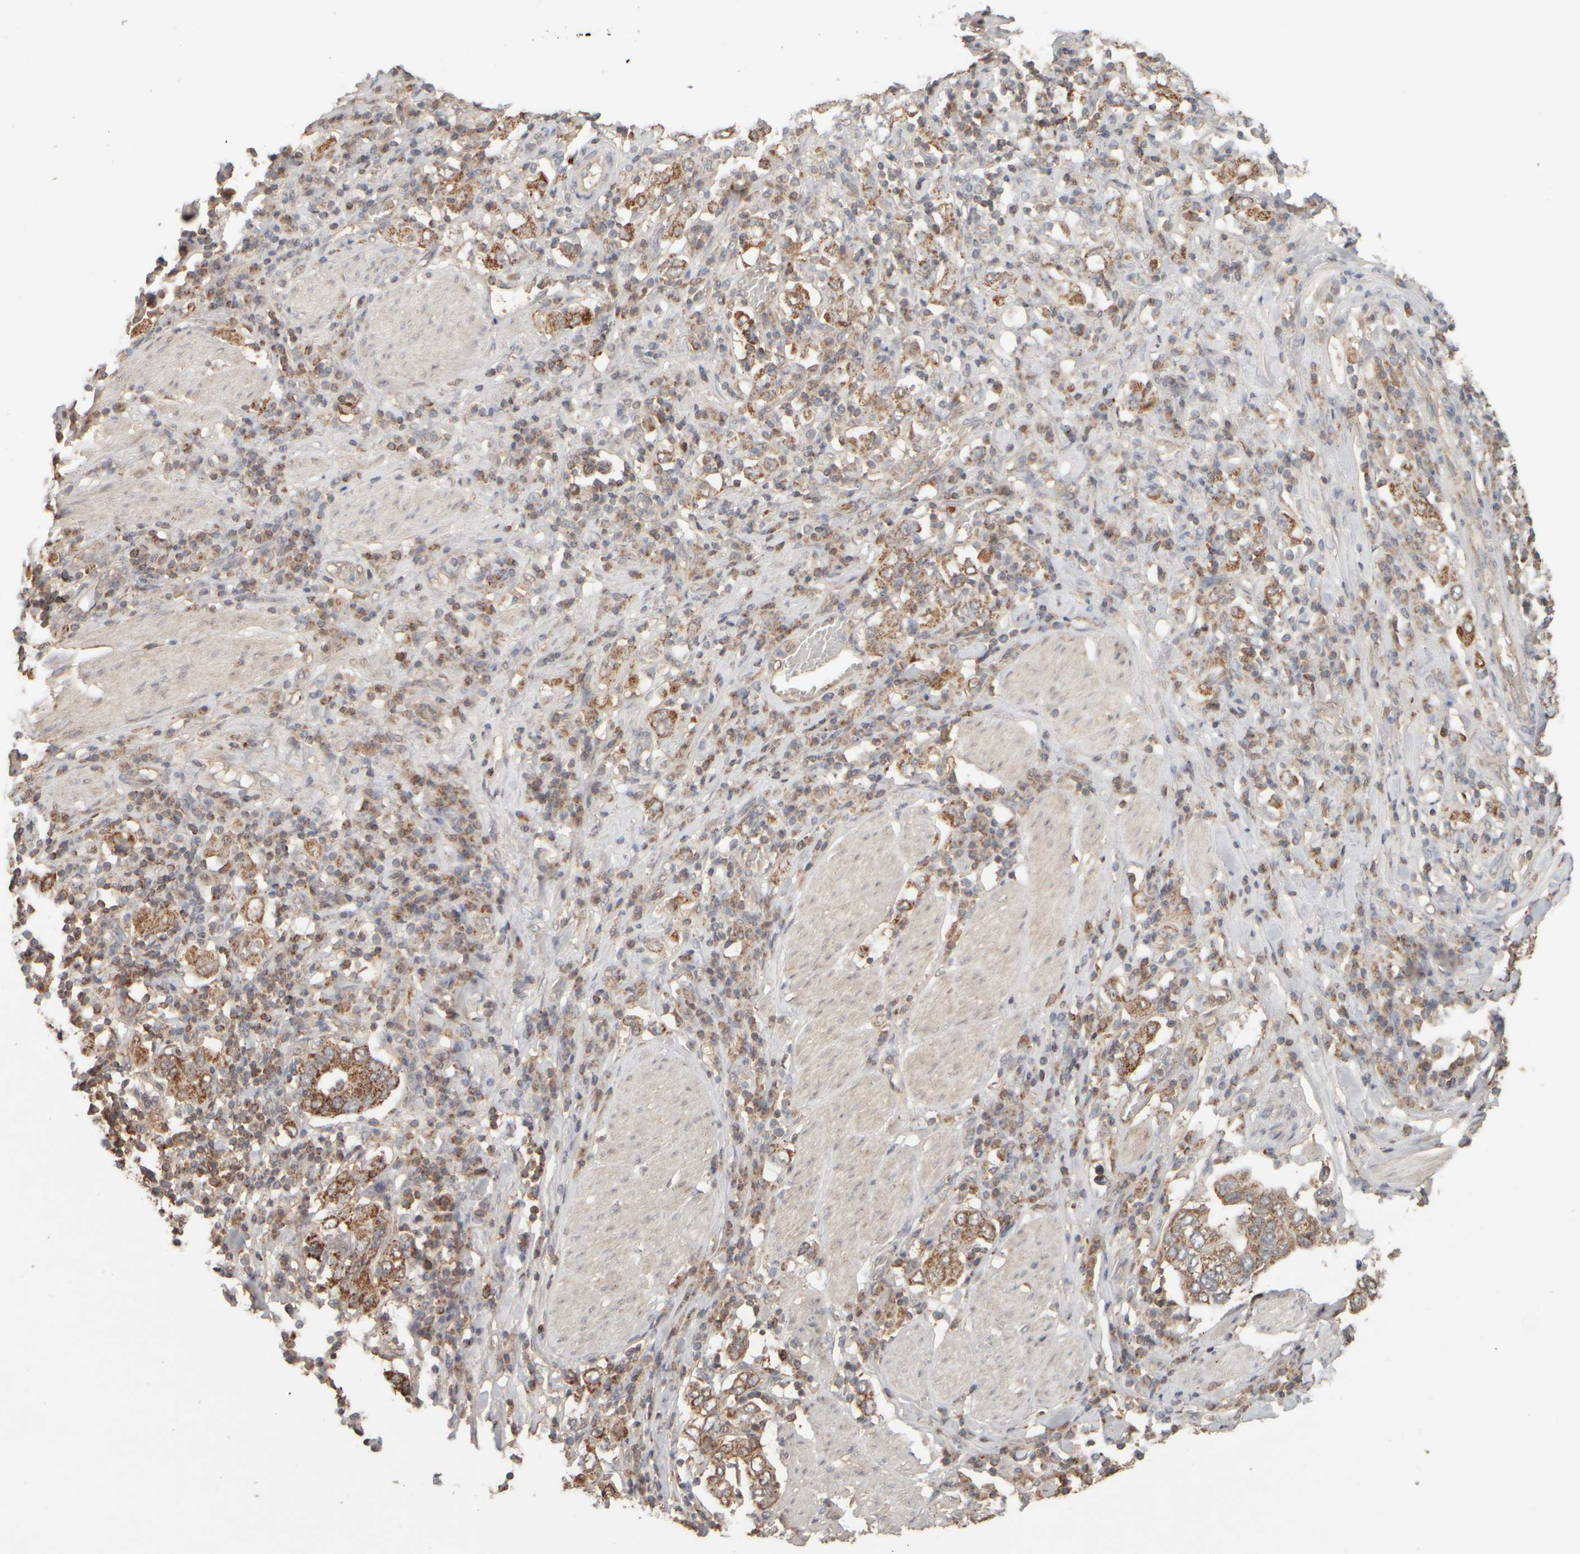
{"staining": {"intensity": "strong", "quantity": ">75%", "location": "cytoplasmic/membranous"}, "tissue": "stomach cancer", "cell_type": "Tumor cells", "image_type": "cancer", "snomed": [{"axis": "morphology", "description": "Adenocarcinoma, NOS"}, {"axis": "topography", "description": "Stomach, upper"}], "caption": "A brown stain shows strong cytoplasmic/membranous positivity of a protein in stomach adenocarcinoma tumor cells. (DAB (3,3'-diaminobenzidine) = brown stain, brightfield microscopy at high magnification).", "gene": "EIF2B3", "patient": {"sex": "male", "age": 62}}